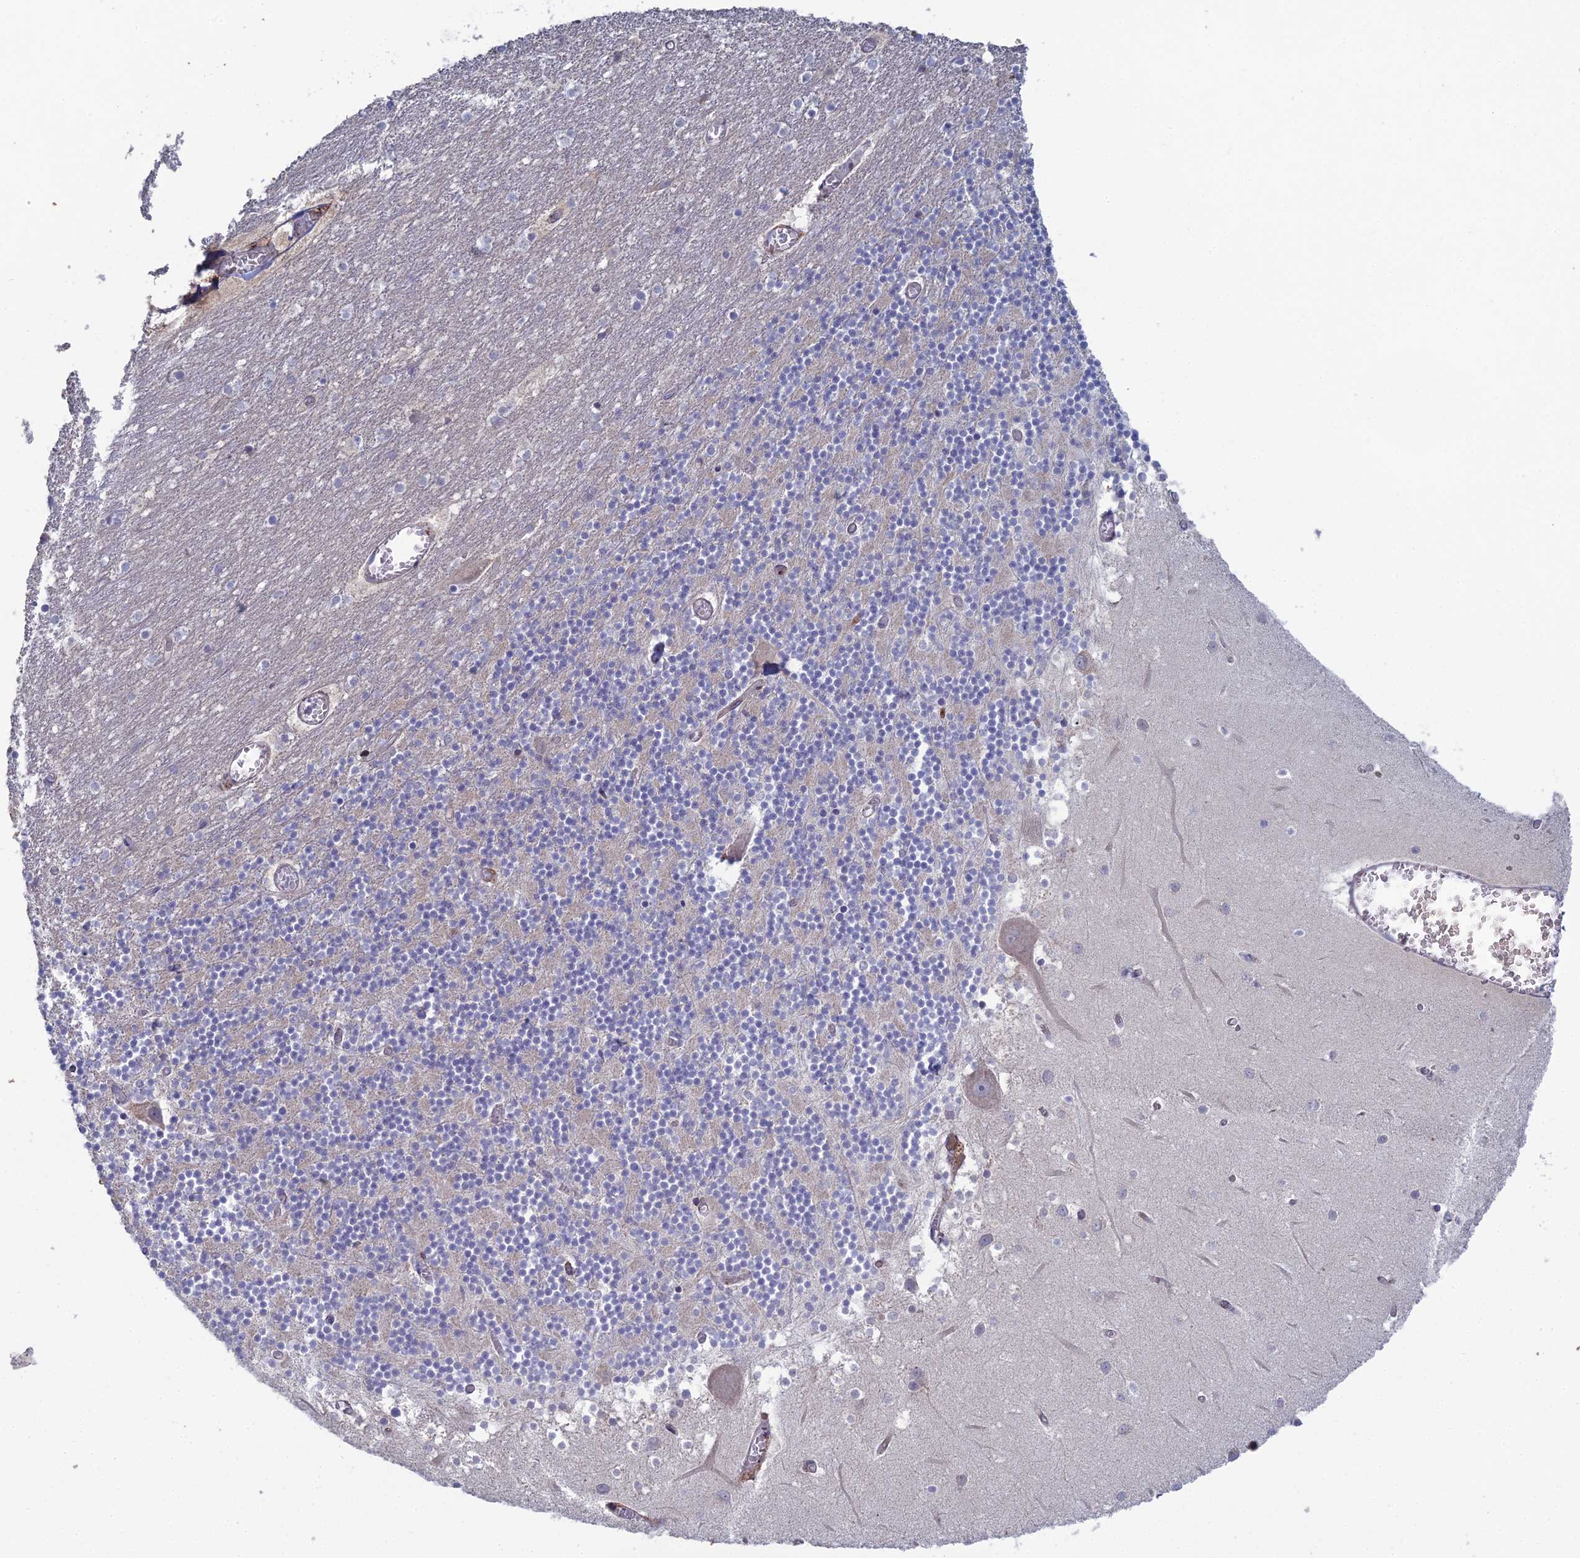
{"staining": {"intensity": "negative", "quantity": "none", "location": "none"}, "tissue": "cerebellum", "cell_type": "Cells in granular layer", "image_type": "normal", "snomed": [{"axis": "morphology", "description": "Normal tissue, NOS"}, {"axis": "topography", "description": "Cerebellum"}], "caption": "DAB (3,3'-diaminobenzidine) immunohistochemical staining of benign cerebellum reveals no significant staining in cells in granular layer.", "gene": "TRAPPC6A", "patient": {"sex": "female", "age": 28}}